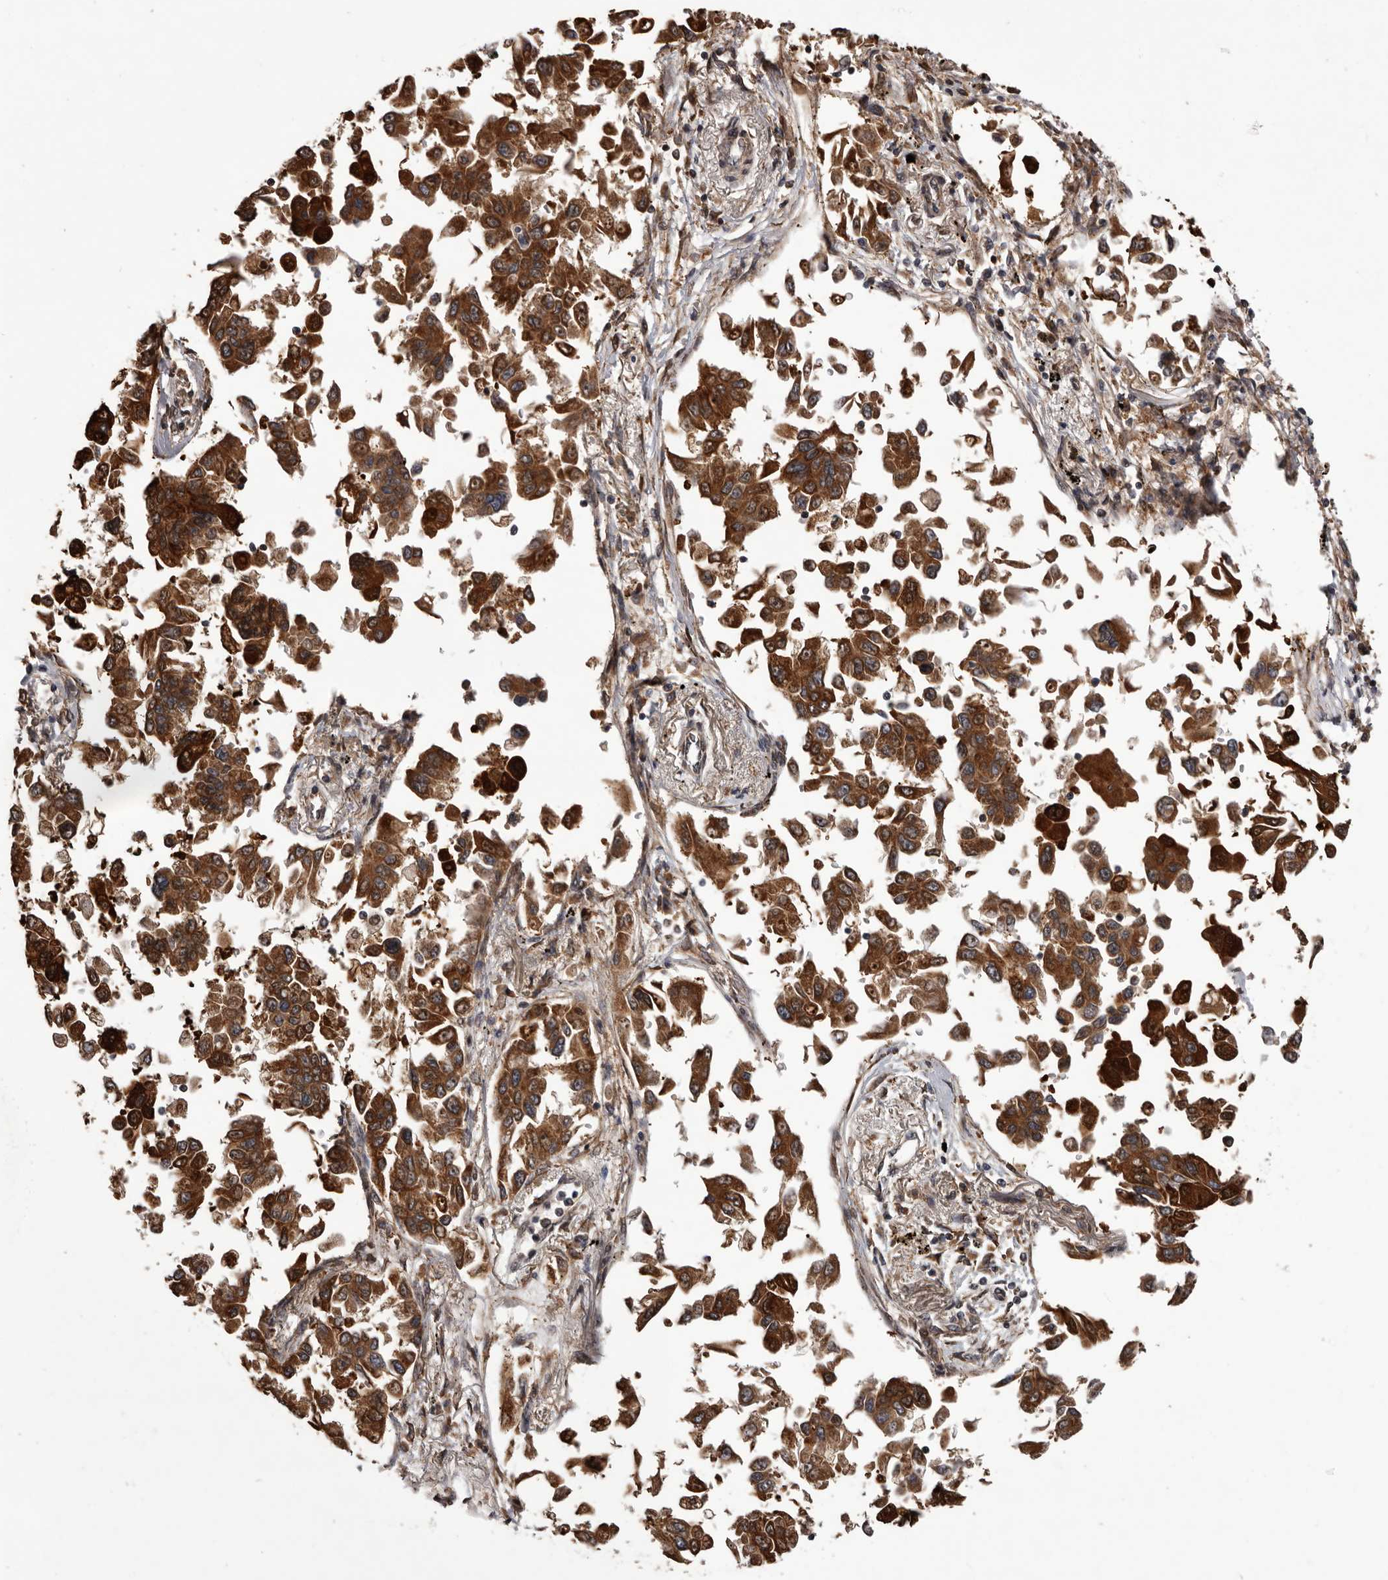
{"staining": {"intensity": "strong", "quantity": ">75%", "location": "cytoplasmic/membranous"}, "tissue": "lung cancer", "cell_type": "Tumor cells", "image_type": "cancer", "snomed": [{"axis": "morphology", "description": "Adenocarcinoma, NOS"}, {"axis": "topography", "description": "Lung"}], "caption": "This is a photomicrograph of immunohistochemistry (IHC) staining of lung cancer, which shows strong expression in the cytoplasmic/membranous of tumor cells.", "gene": "GADD45B", "patient": {"sex": "female", "age": 67}}